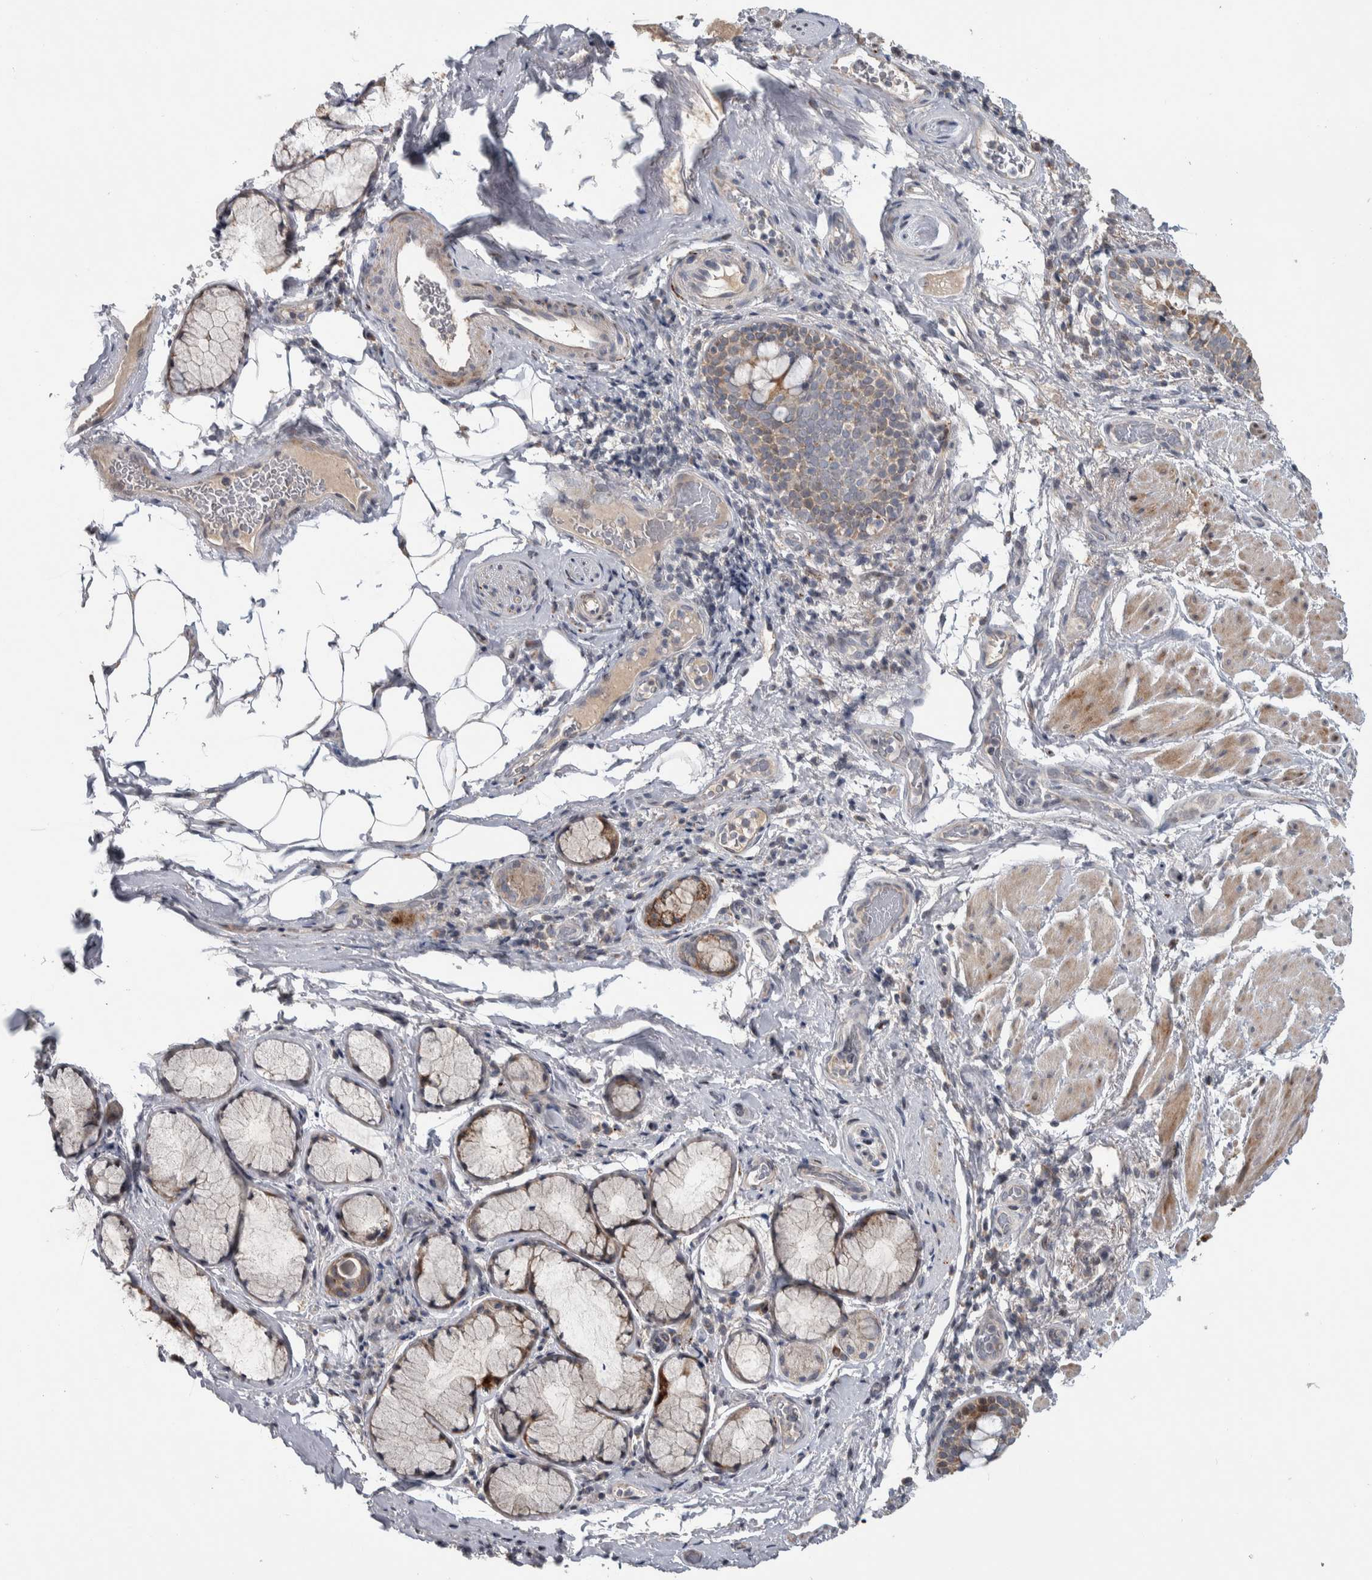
{"staining": {"intensity": "strong", "quantity": ">75%", "location": "cytoplasmic/membranous"}, "tissue": "bronchus", "cell_type": "Respiratory epithelial cells", "image_type": "normal", "snomed": [{"axis": "morphology", "description": "Normal tissue, NOS"}, {"axis": "morphology", "description": "Inflammation, NOS"}, {"axis": "topography", "description": "Cartilage tissue"}, {"axis": "topography", "description": "Bronchus"}], "caption": "IHC of unremarkable human bronchus shows high levels of strong cytoplasmic/membranous positivity in about >75% of respiratory epithelial cells.", "gene": "FAM83G", "patient": {"sex": "male", "age": 77}}